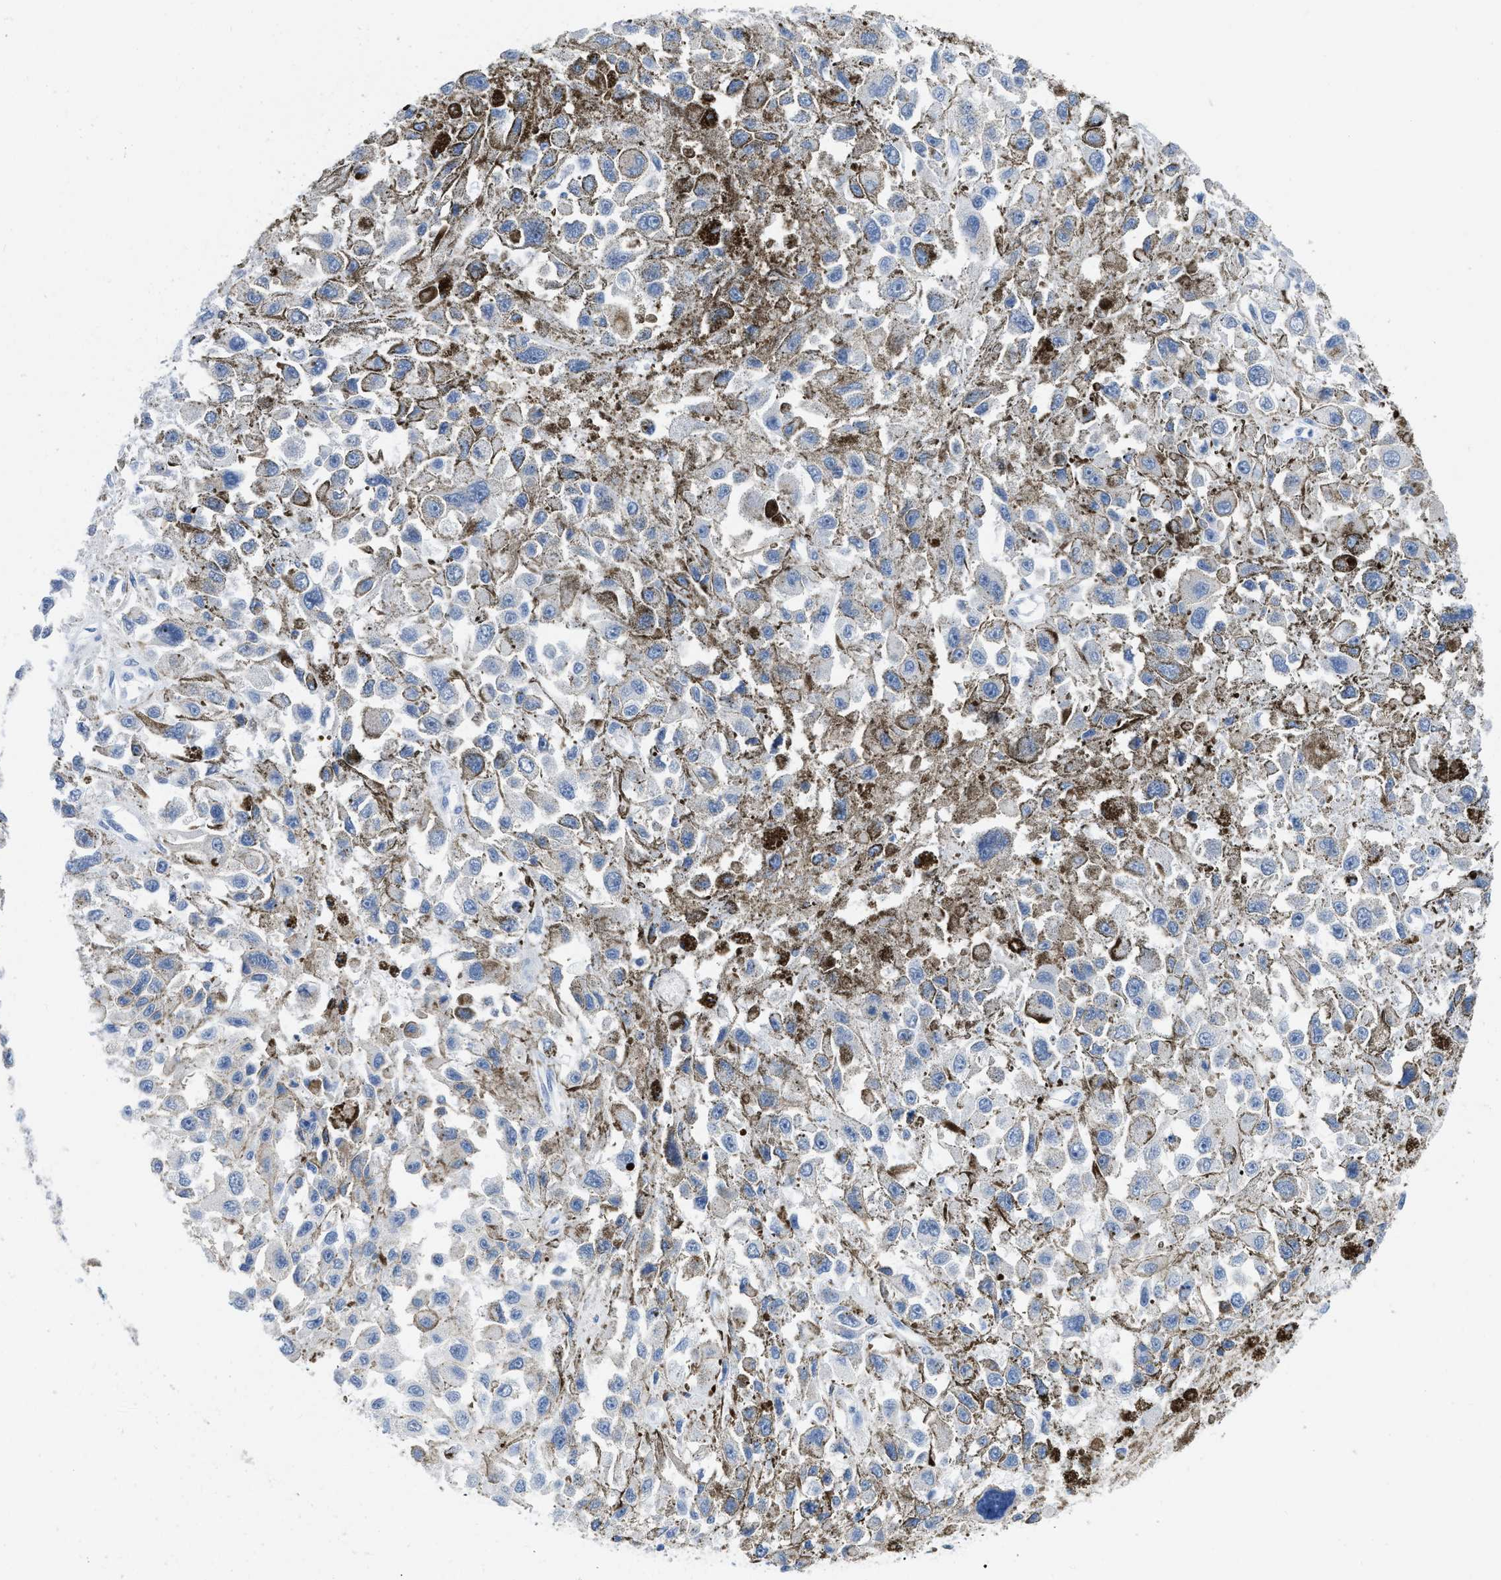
{"staining": {"intensity": "negative", "quantity": "none", "location": "none"}, "tissue": "melanoma", "cell_type": "Tumor cells", "image_type": "cancer", "snomed": [{"axis": "morphology", "description": "Malignant melanoma, Metastatic site"}, {"axis": "topography", "description": "Lymph node"}], "caption": "The histopathology image demonstrates no significant staining in tumor cells of melanoma.", "gene": "PYY", "patient": {"sex": "male", "age": 59}}